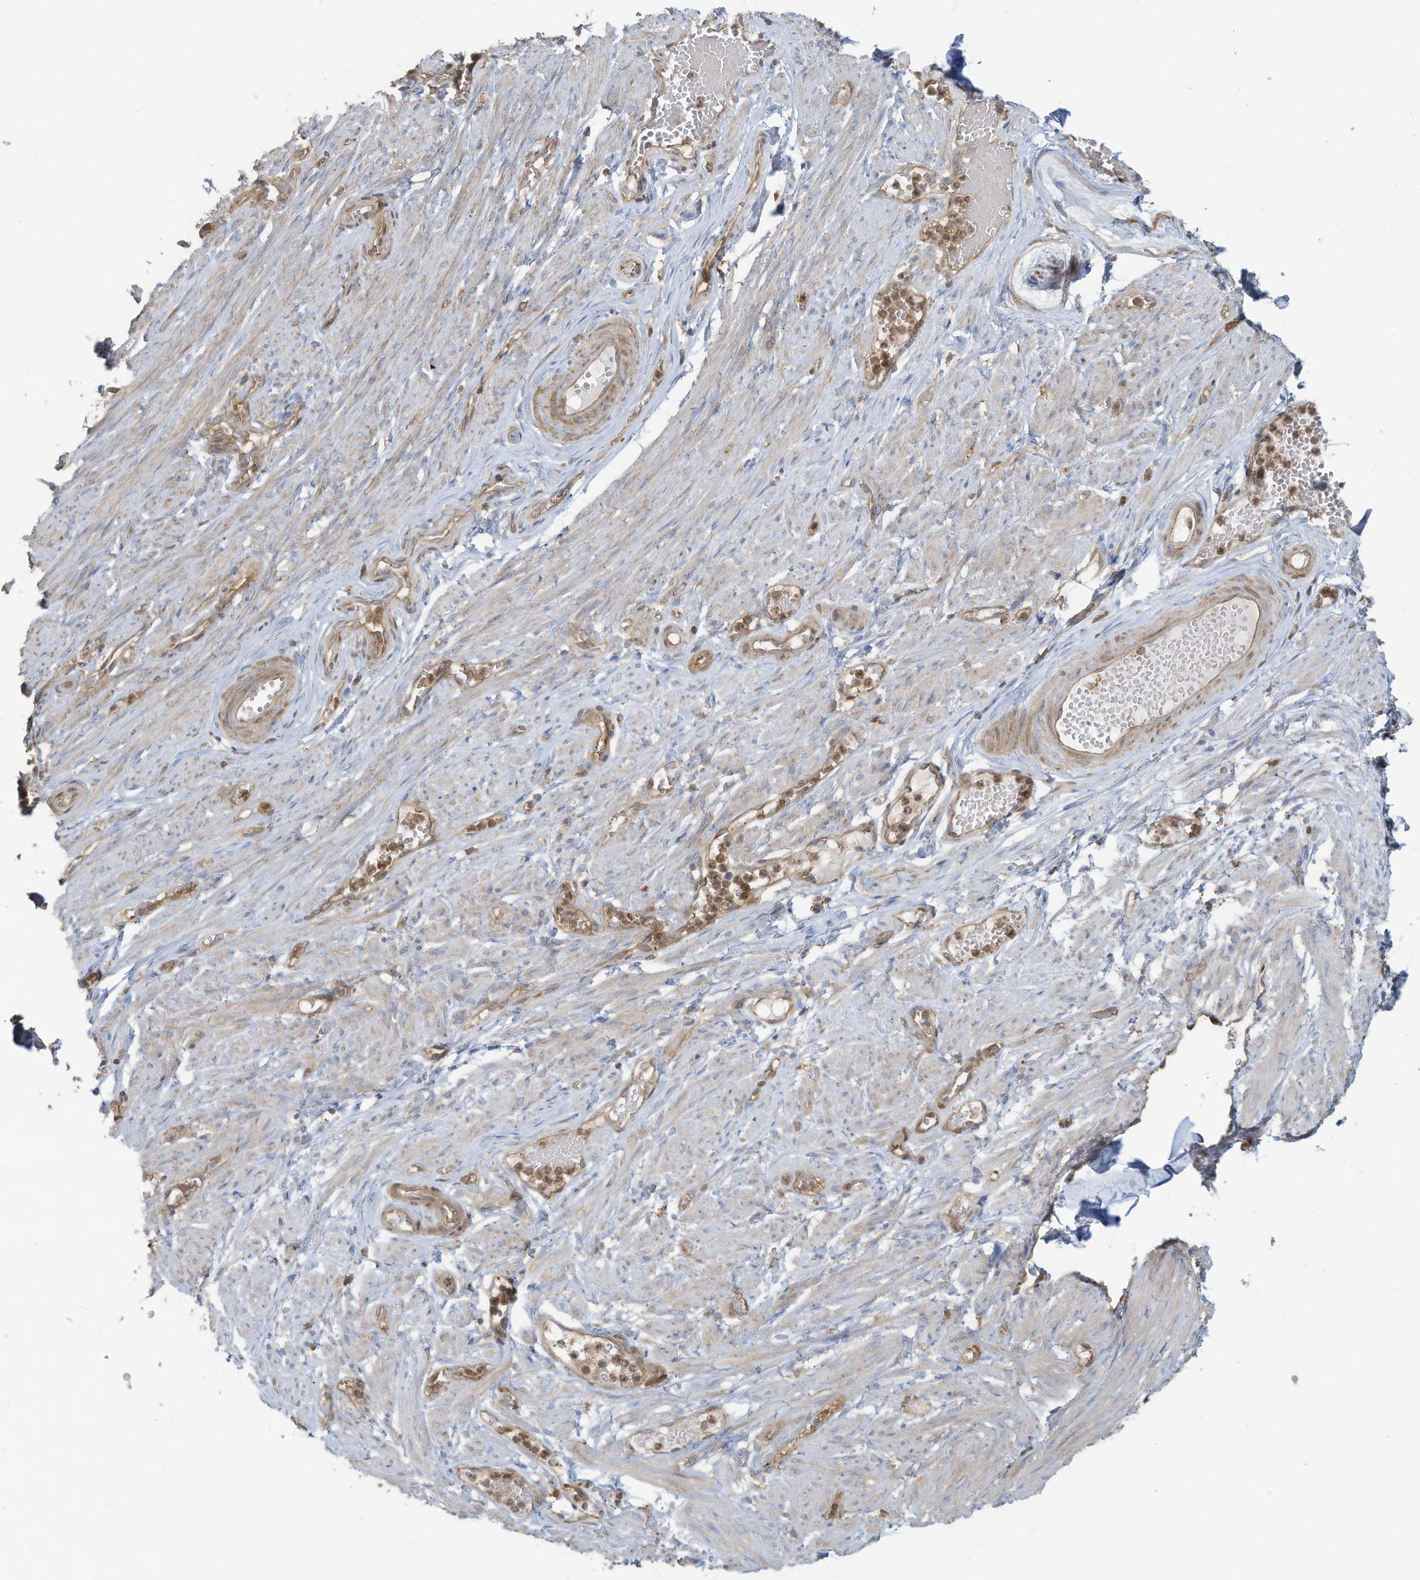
{"staining": {"intensity": "weak", "quantity": "25%-75%", "location": "cytoplasmic/membranous"}, "tissue": "adipose tissue", "cell_type": "Adipocytes", "image_type": "normal", "snomed": [{"axis": "morphology", "description": "Normal tissue, NOS"}, {"axis": "topography", "description": "Smooth muscle"}, {"axis": "topography", "description": "Peripheral nerve tissue"}], "caption": "Protein analysis of normal adipose tissue exhibits weak cytoplasmic/membranous positivity in approximately 25%-75% of adipocytes. The staining is performed using DAB brown chromogen to label protein expression. The nuclei are counter-stained blue using hematoxylin.", "gene": "OLA1", "patient": {"sex": "female", "age": 39}}